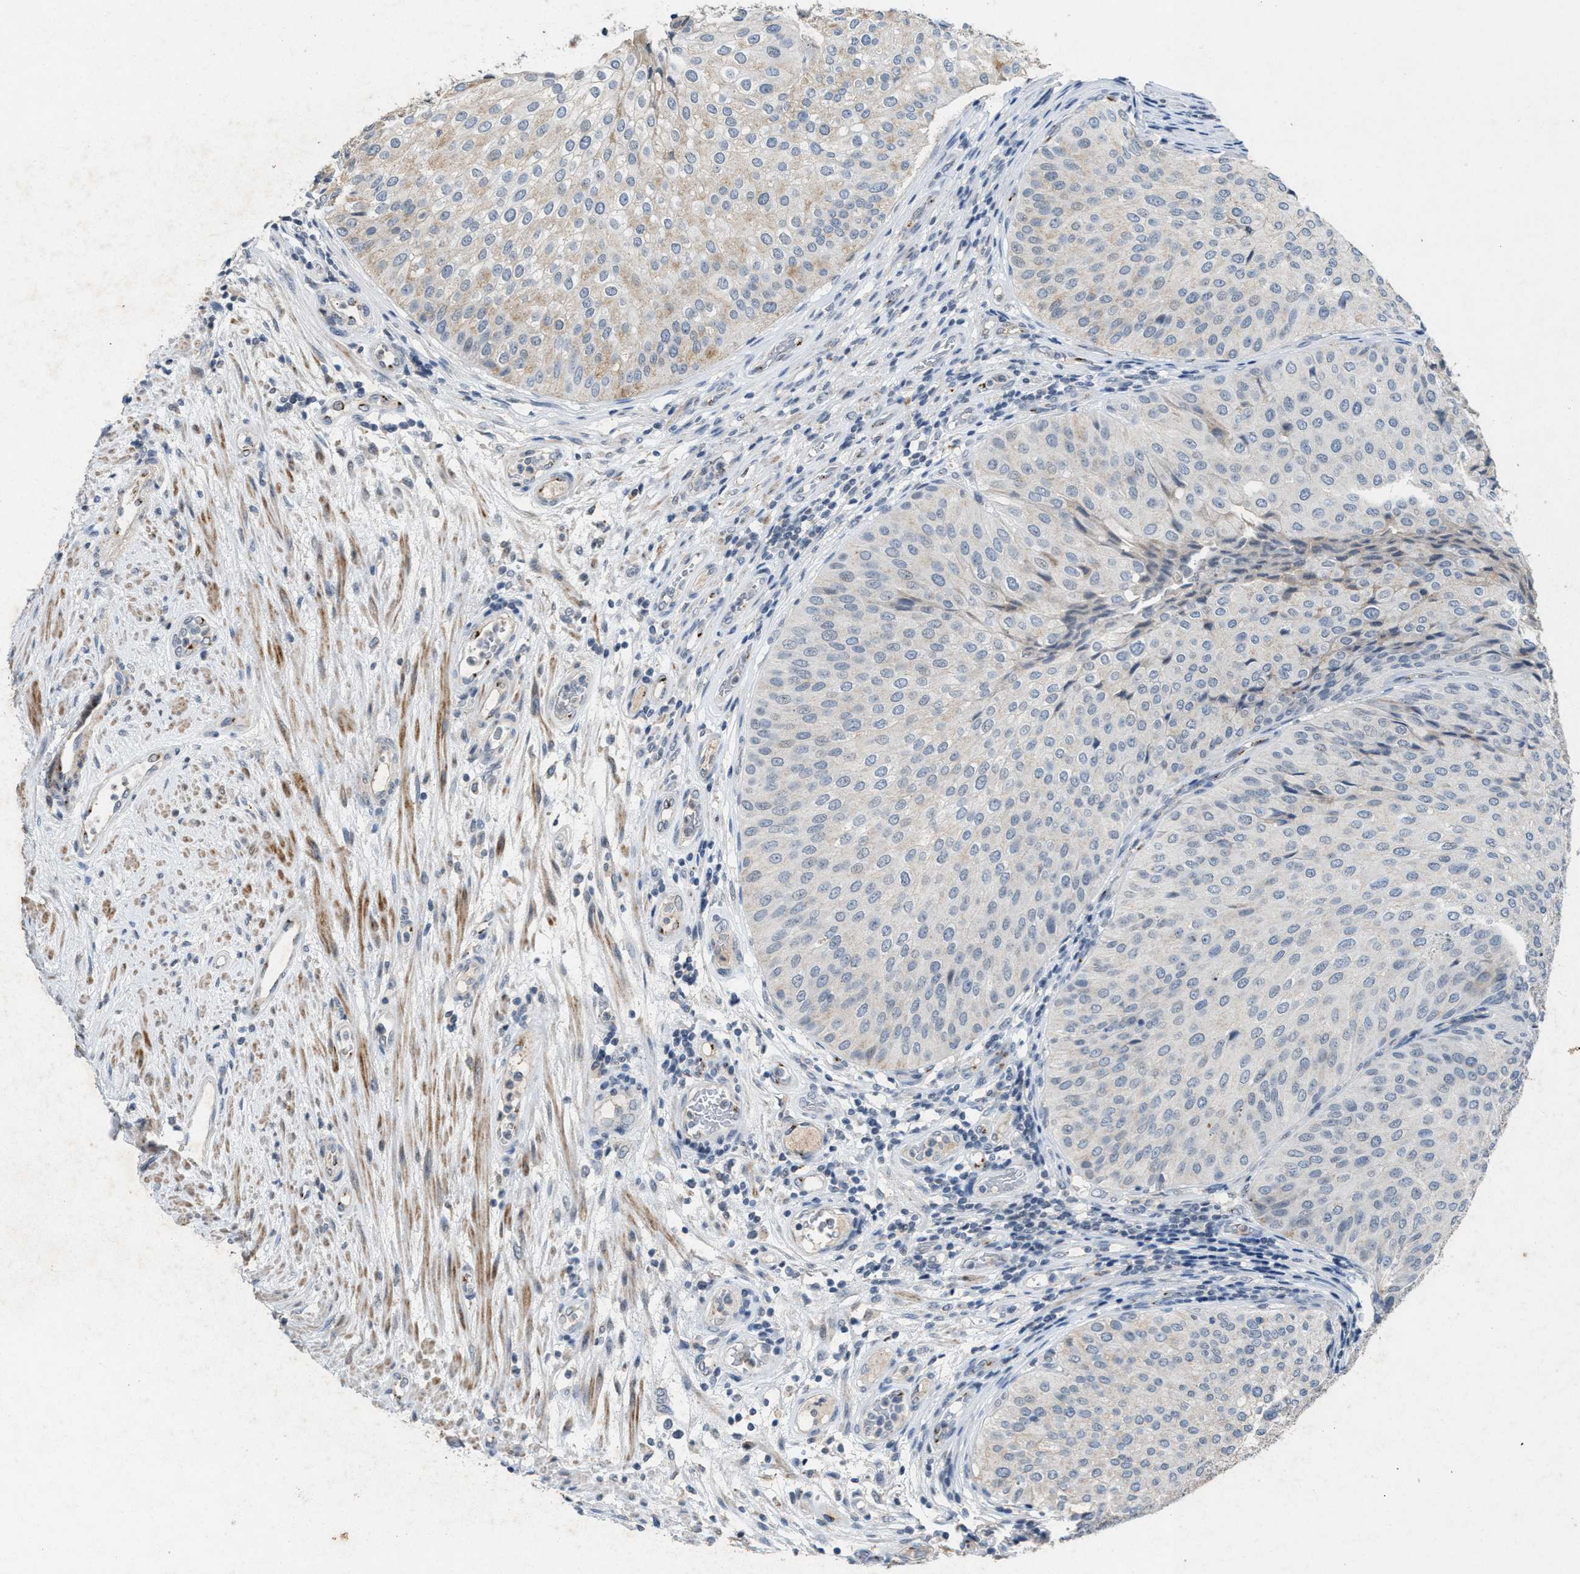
{"staining": {"intensity": "weak", "quantity": "<25%", "location": "cytoplasmic/membranous"}, "tissue": "urothelial cancer", "cell_type": "Tumor cells", "image_type": "cancer", "snomed": [{"axis": "morphology", "description": "Urothelial carcinoma, Low grade"}, {"axis": "topography", "description": "Urinary bladder"}], "caption": "IHC micrograph of urothelial cancer stained for a protein (brown), which exhibits no staining in tumor cells. The staining was performed using DAB (3,3'-diaminobenzidine) to visualize the protein expression in brown, while the nuclei were stained in blue with hematoxylin (Magnification: 20x).", "gene": "SLC5A5", "patient": {"sex": "male", "age": 67}}